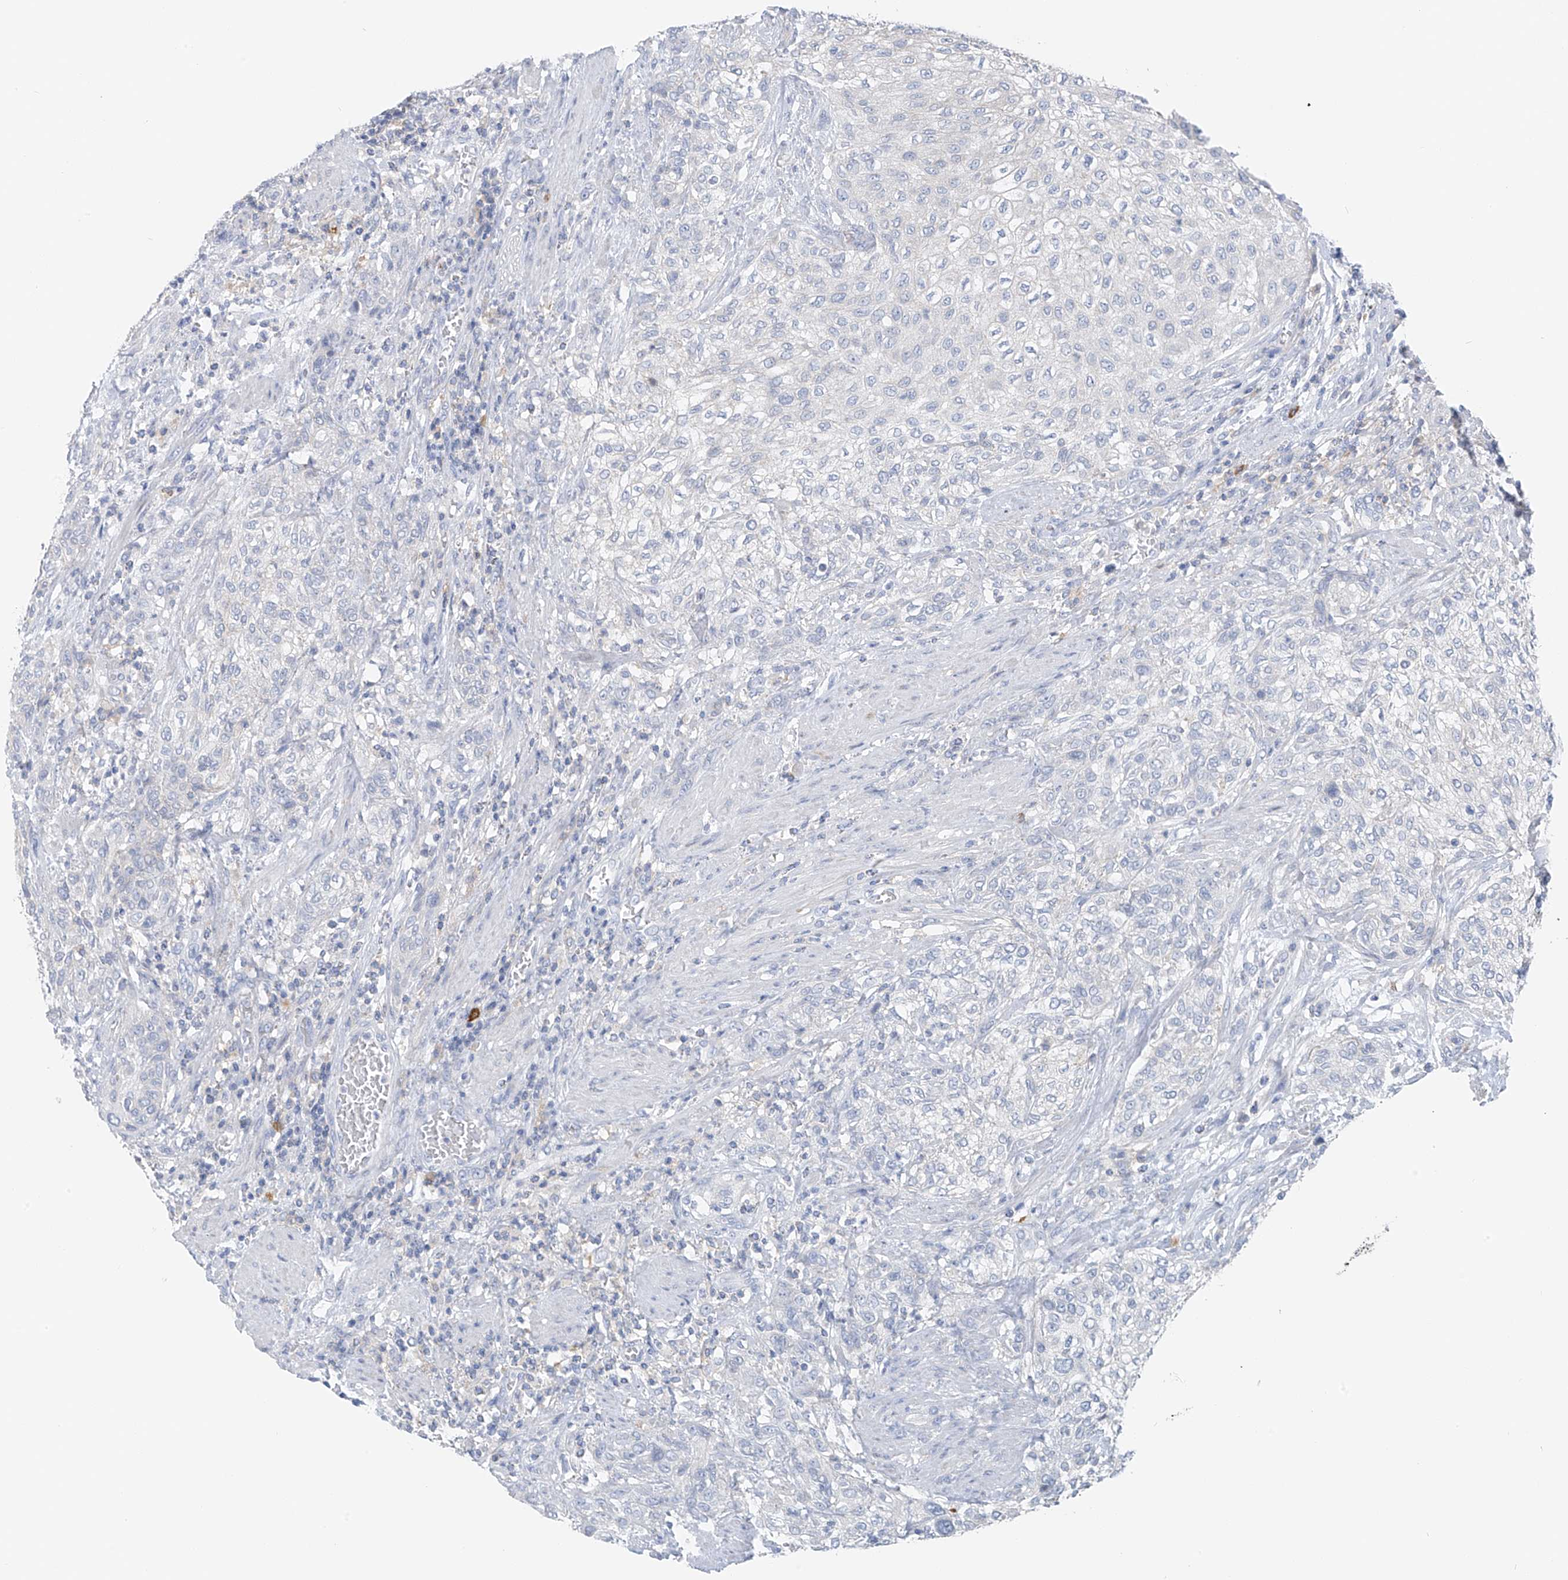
{"staining": {"intensity": "negative", "quantity": "none", "location": "none"}, "tissue": "urothelial cancer", "cell_type": "Tumor cells", "image_type": "cancer", "snomed": [{"axis": "morphology", "description": "Urothelial carcinoma, High grade"}, {"axis": "topography", "description": "Urinary bladder"}], "caption": "Image shows no protein positivity in tumor cells of urothelial cancer tissue.", "gene": "POMGNT2", "patient": {"sex": "male", "age": 35}}